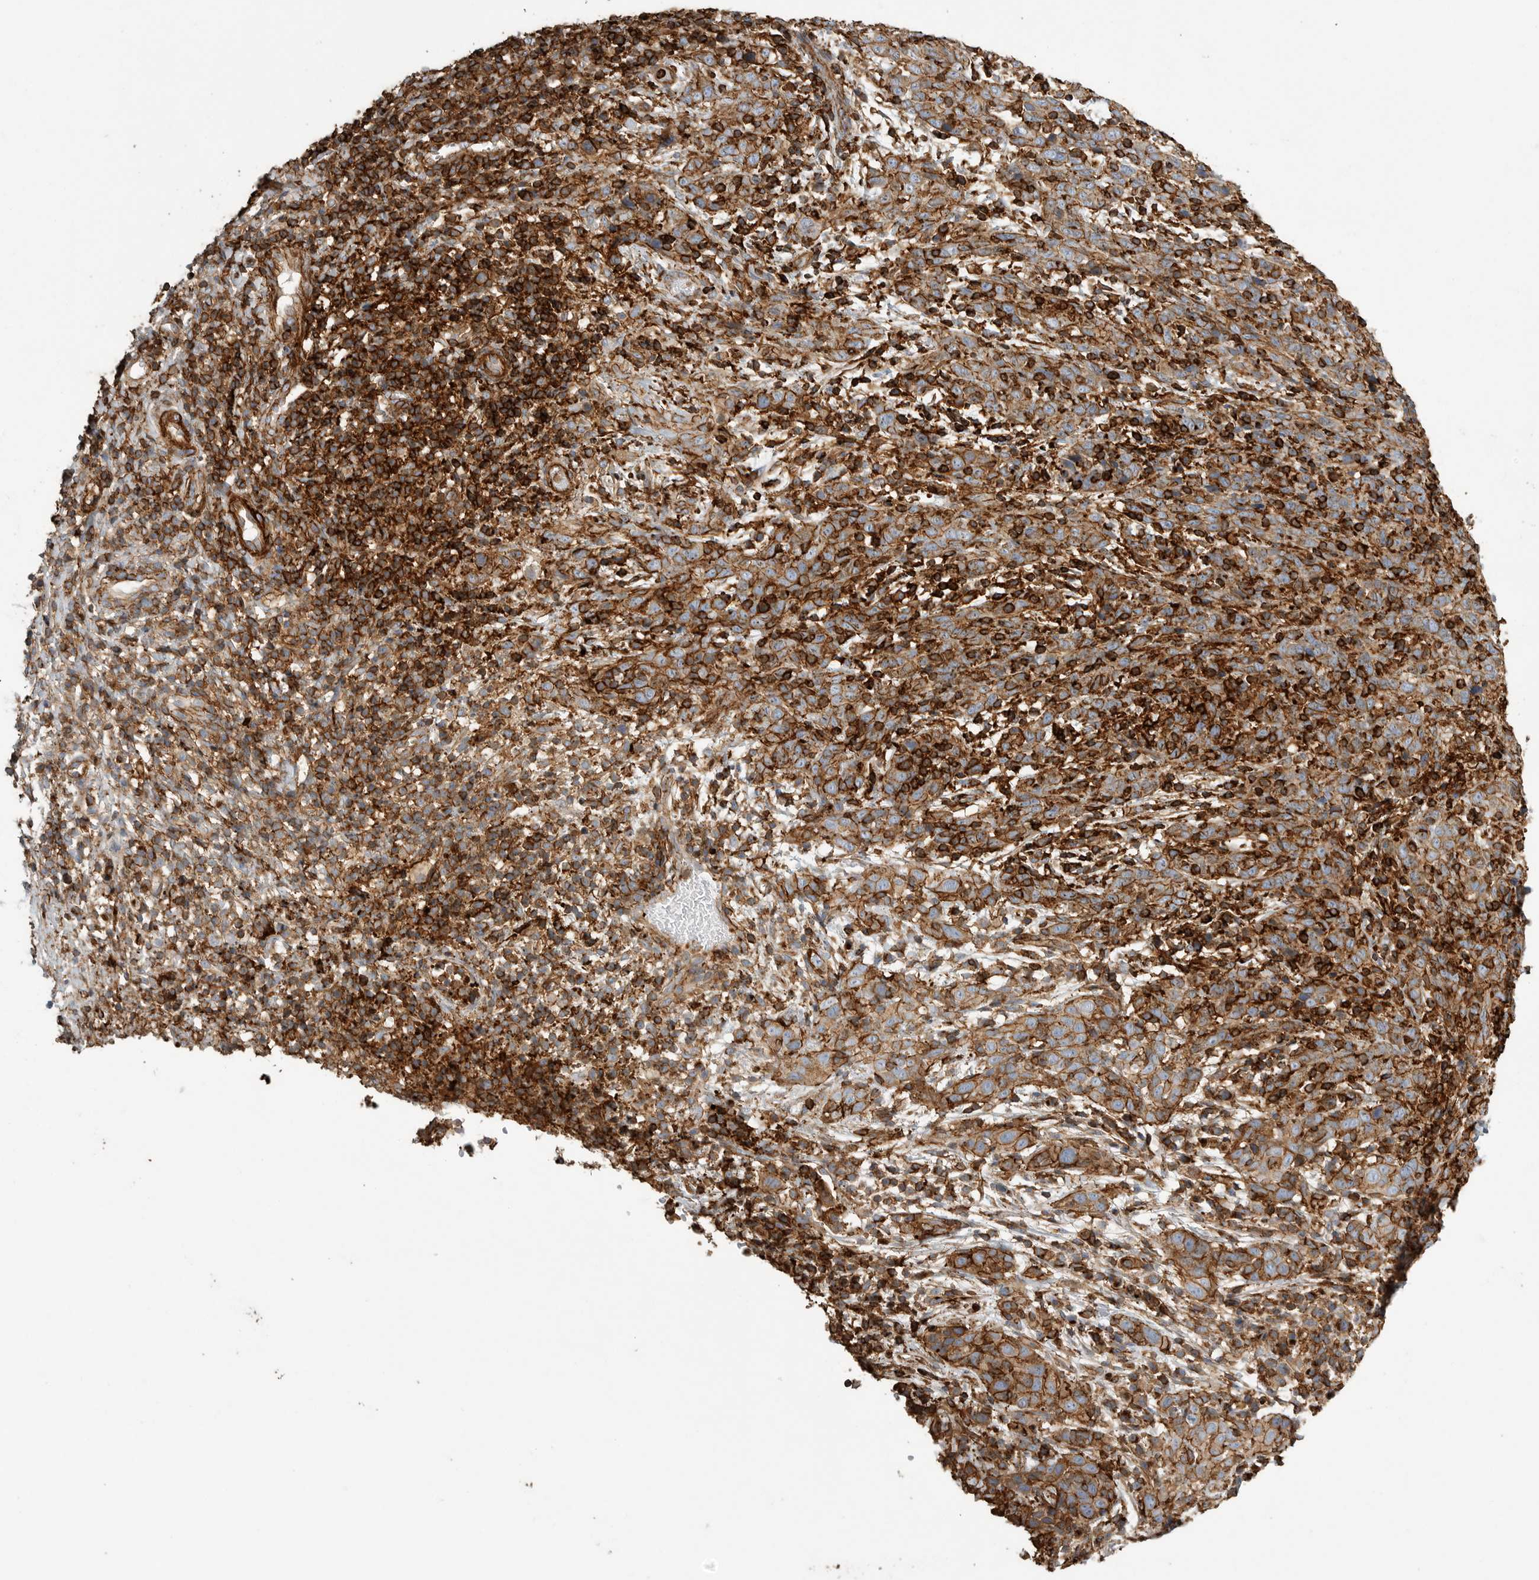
{"staining": {"intensity": "moderate", "quantity": ">75%", "location": "cytoplasmic/membranous"}, "tissue": "cervical cancer", "cell_type": "Tumor cells", "image_type": "cancer", "snomed": [{"axis": "morphology", "description": "Squamous cell carcinoma, NOS"}, {"axis": "topography", "description": "Cervix"}], "caption": "There is medium levels of moderate cytoplasmic/membranous positivity in tumor cells of cervical cancer (squamous cell carcinoma), as demonstrated by immunohistochemical staining (brown color).", "gene": "GPER1", "patient": {"sex": "female", "age": 46}}